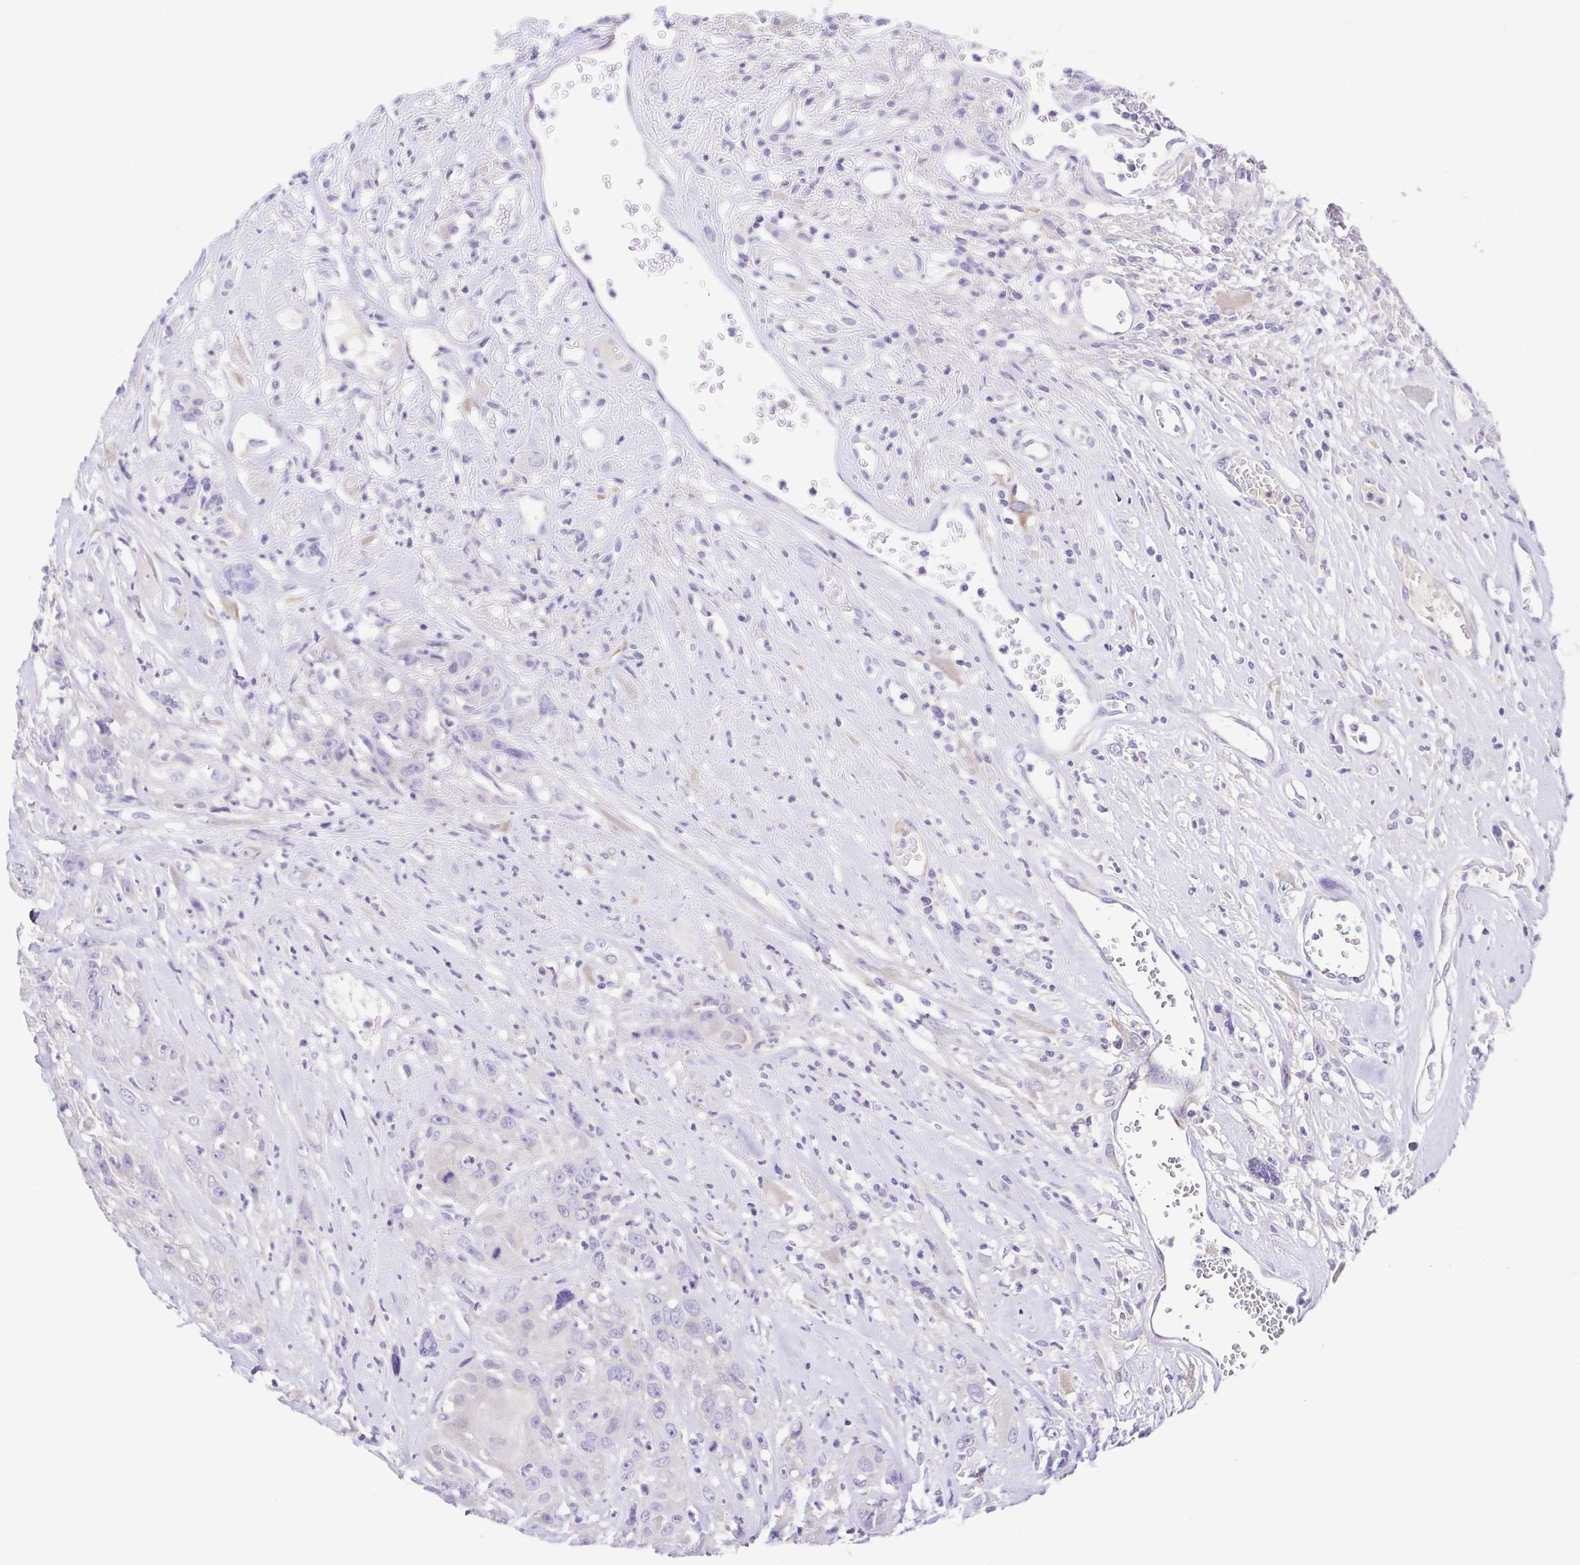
{"staining": {"intensity": "negative", "quantity": "none", "location": "none"}, "tissue": "head and neck cancer", "cell_type": "Tumor cells", "image_type": "cancer", "snomed": [{"axis": "morphology", "description": "Squamous cell carcinoma, NOS"}, {"axis": "topography", "description": "Head-Neck"}], "caption": "Immunohistochemistry of human head and neck squamous cell carcinoma demonstrates no positivity in tumor cells. Nuclei are stained in blue.", "gene": "A1BG", "patient": {"sex": "male", "age": 57}}